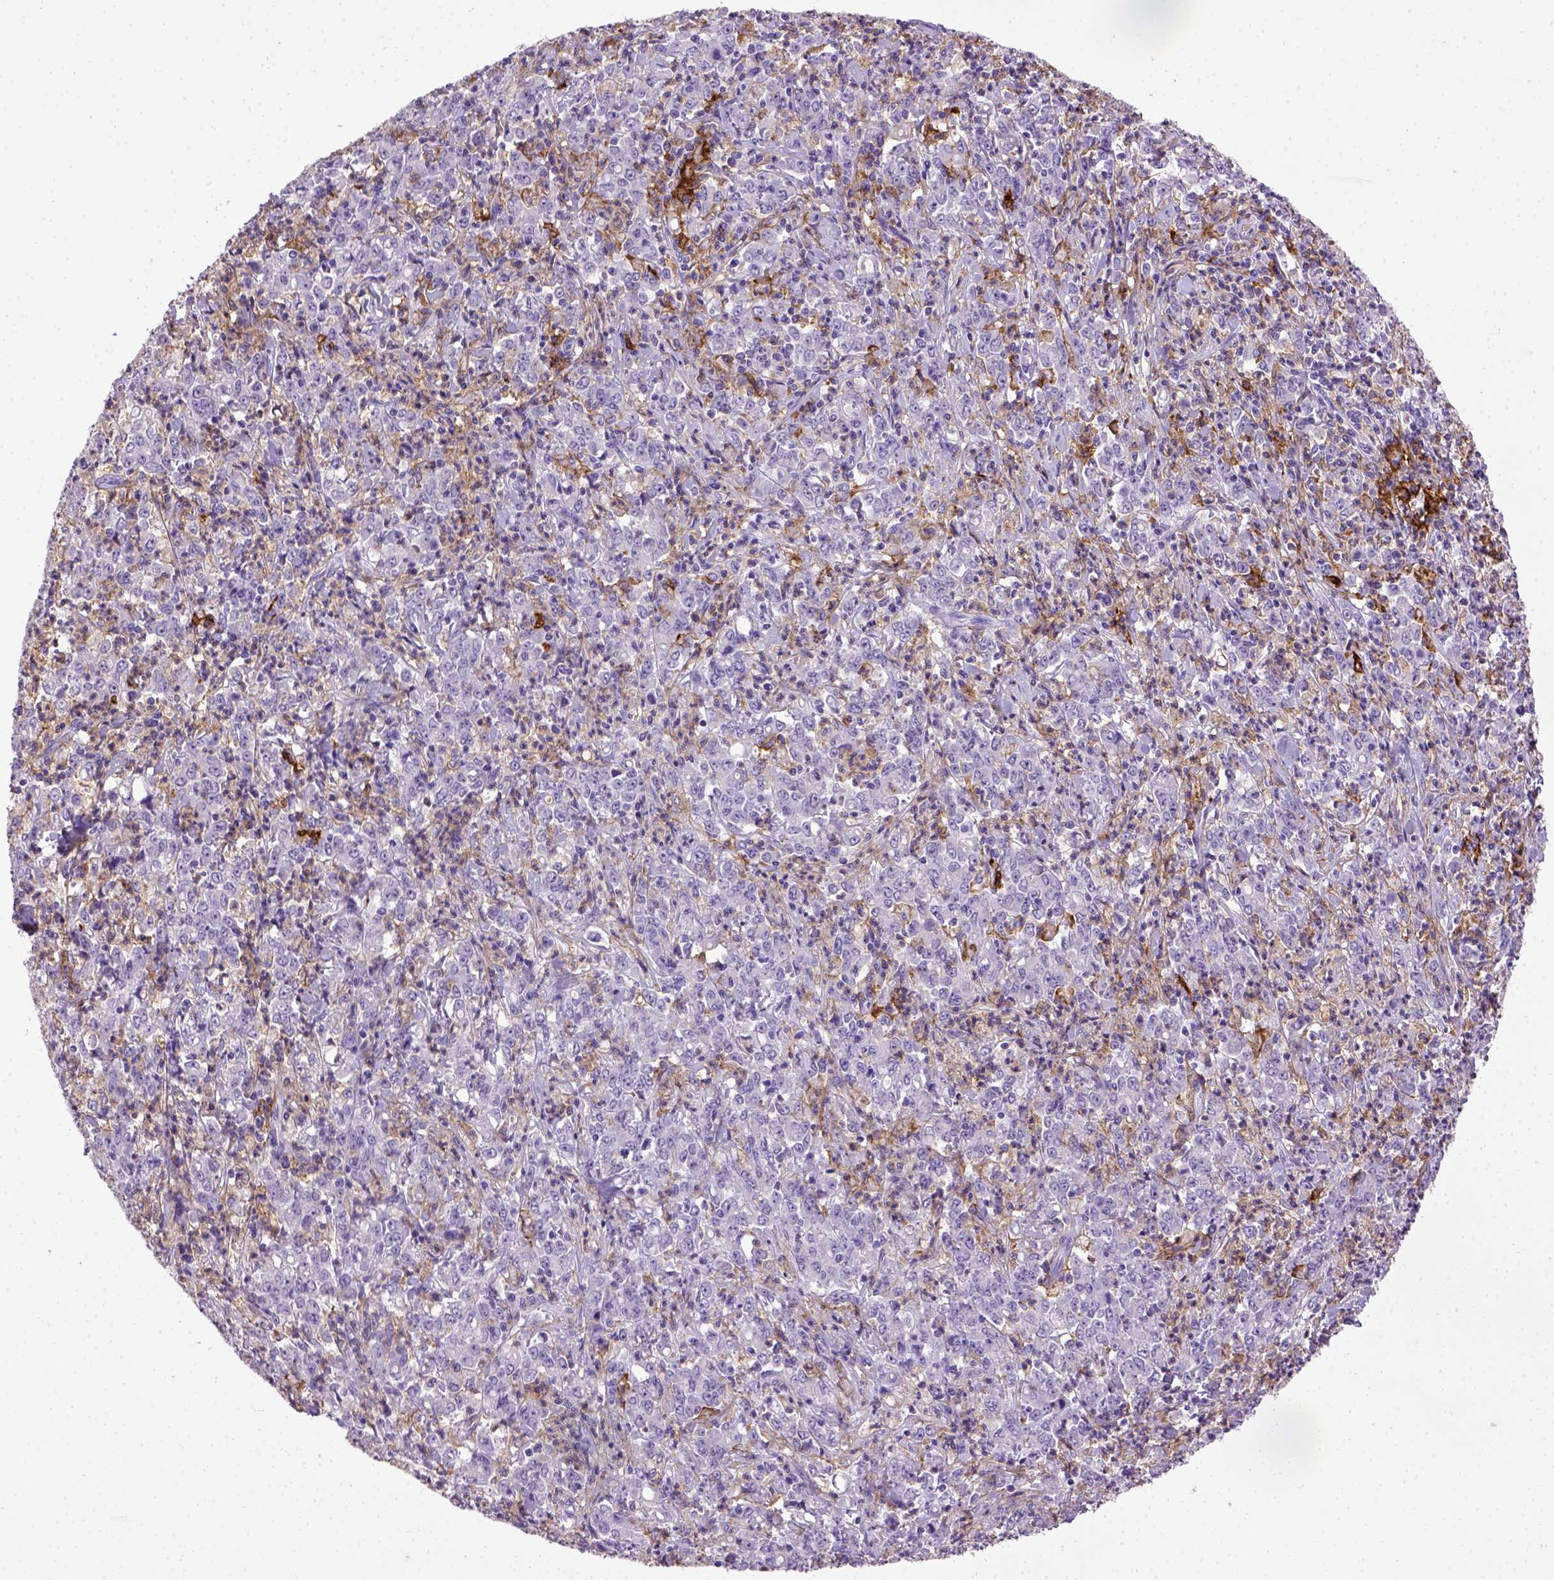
{"staining": {"intensity": "negative", "quantity": "none", "location": "none"}, "tissue": "stomach cancer", "cell_type": "Tumor cells", "image_type": "cancer", "snomed": [{"axis": "morphology", "description": "Adenocarcinoma, NOS"}, {"axis": "topography", "description": "Stomach, lower"}], "caption": "An immunohistochemistry (IHC) histopathology image of stomach cancer (adenocarcinoma) is shown. There is no staining in tumor cells of stomach cancer (adenocarcinoma).", "gene": "ITGAX", "patient": {"sex": "female", "age": 71}}